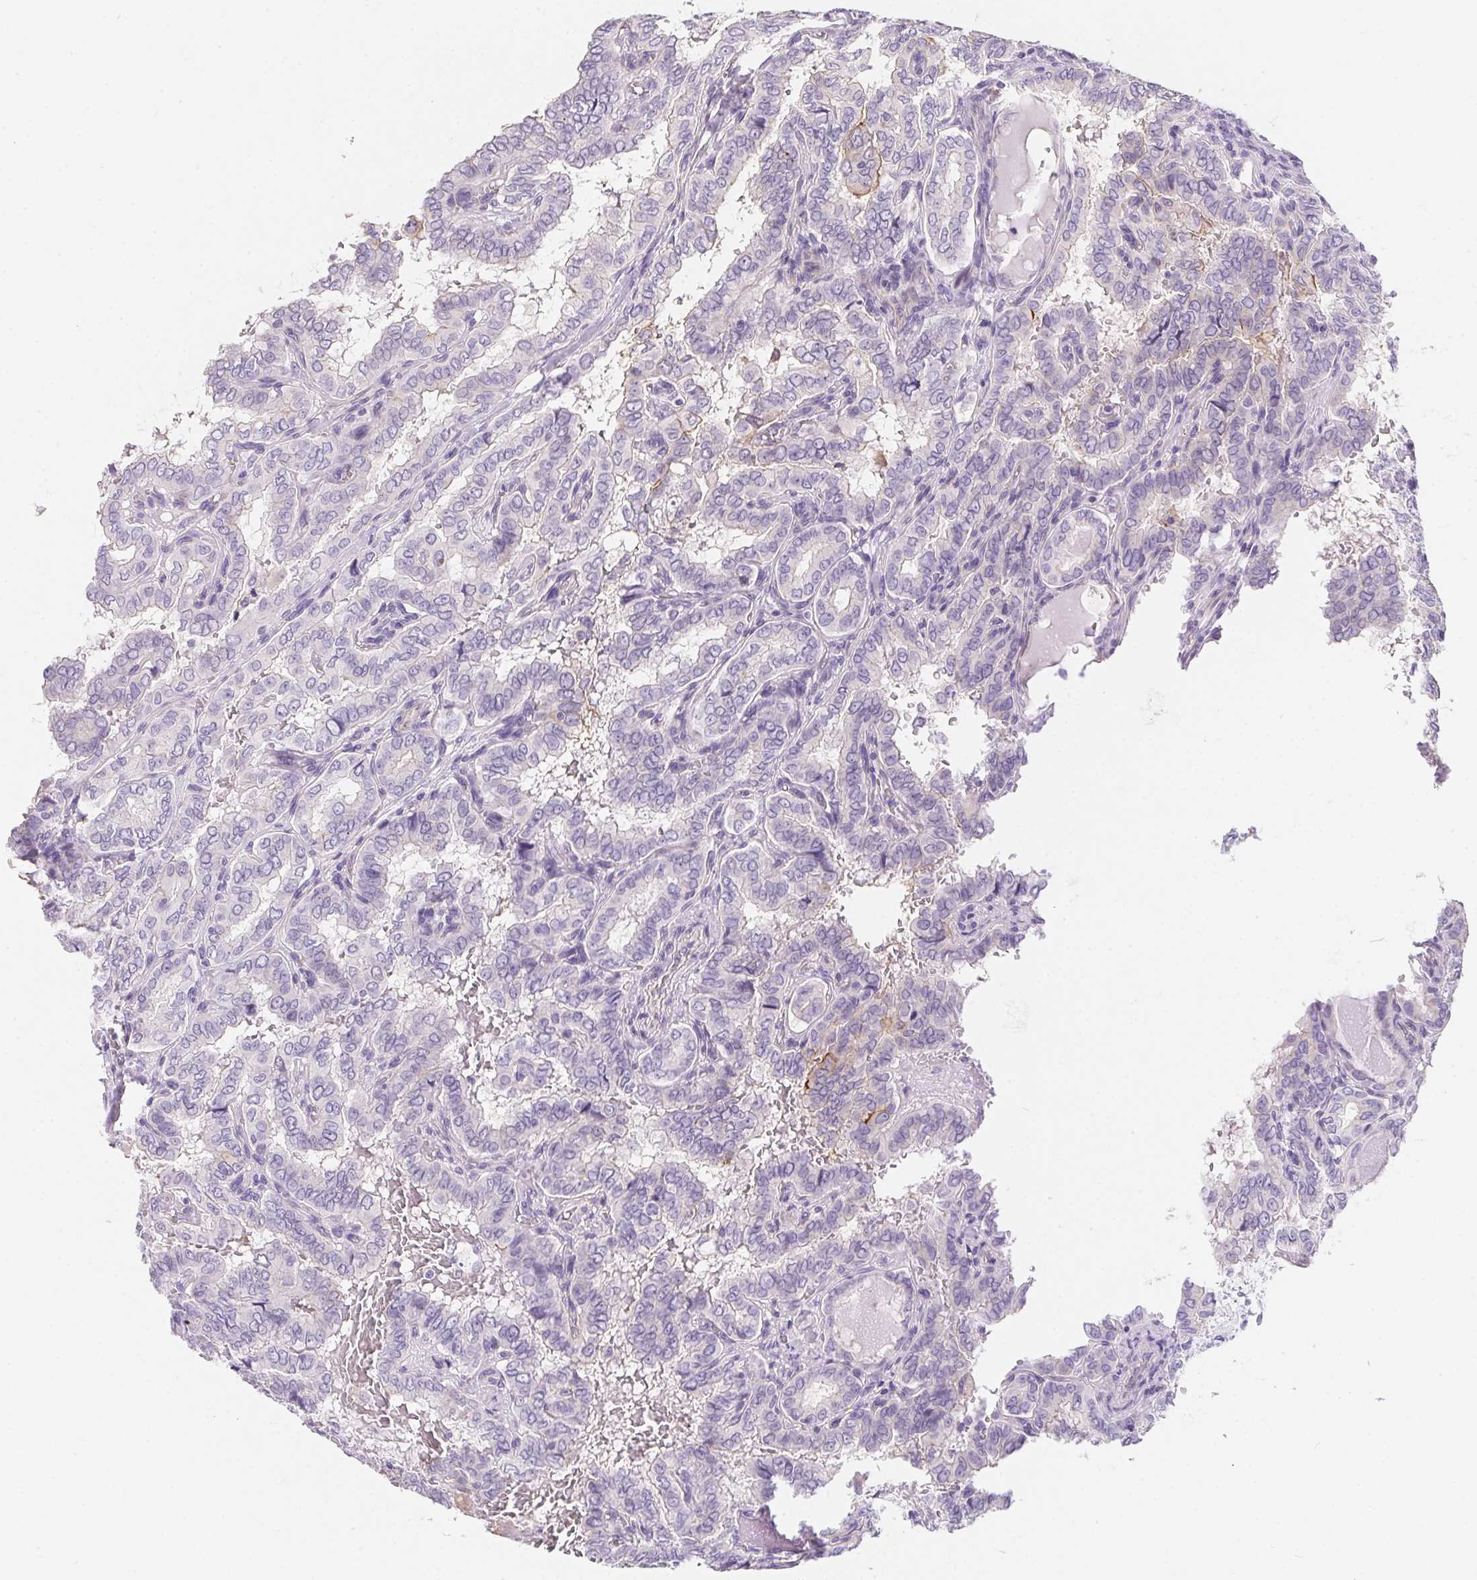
{"staining": {"intensity": "negative", "quantity": "none", "location": "none"}, "tissue": "thyroid cancer", "cell_type": "Tumor cells", "image_type": "cancer", "snomed": [{"axis": "morphology", "description": "Papillary adenocarcinoma, NOS"}, {"axis": "topography", "description": "Thyroid gland"}], "caption": "A high-resolution image shows immunohistochemistry staining of papillary adenocarcinoma (thyroid), which displays no significant expression in tumor cells.", "gene": "AQP5", "patient": {"sex": "female", "age": 46}}